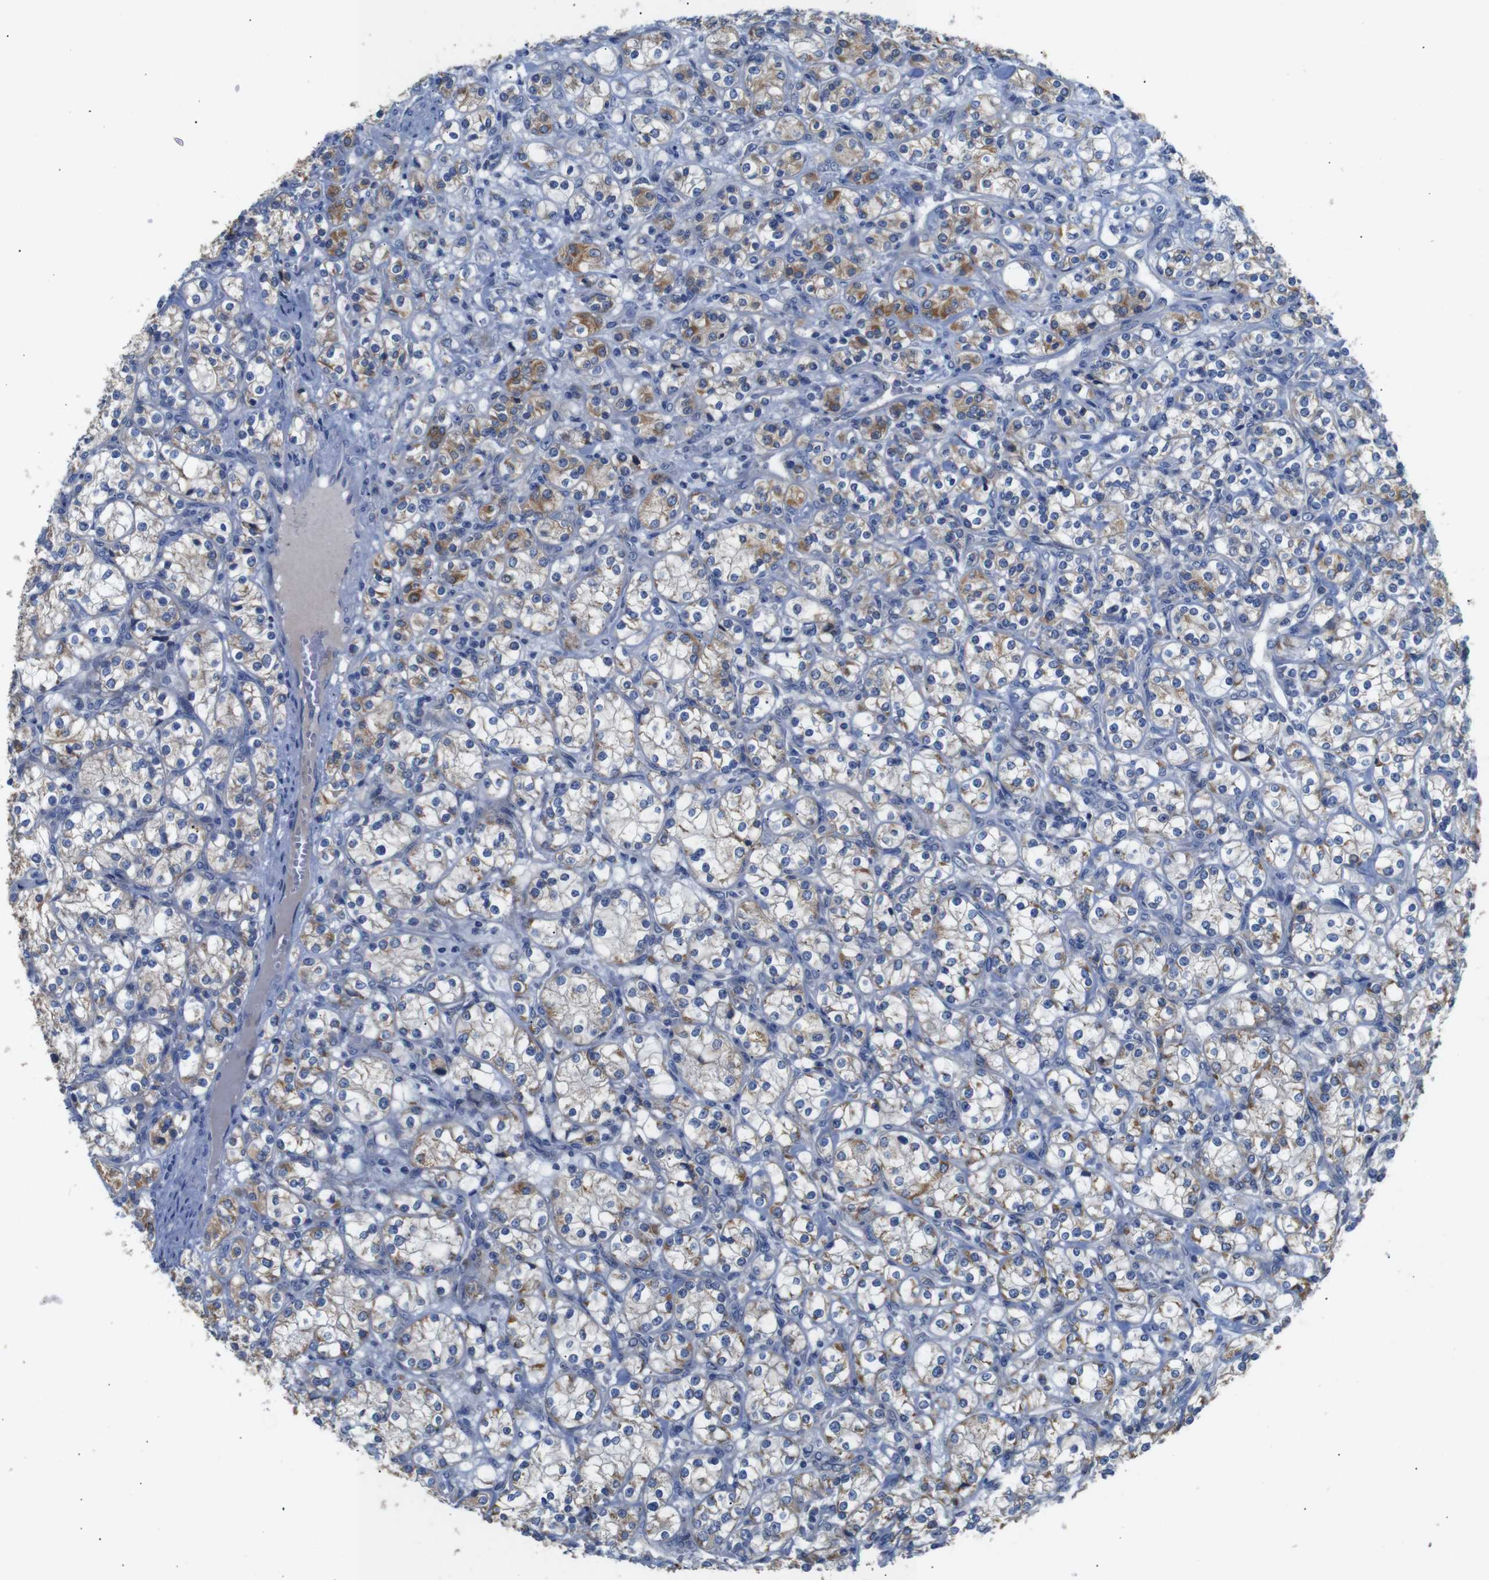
{"staining": {"intensity": "moderate", "quantity": "25%-75%", "location": "cytoplasmic/membranous"}, "tissue": "renal cancer", "cell_type": "Tumor cells", "image_type": "cancer", "snomed": [{"axis": "morphology", "description": "Adenocarcinoma, NOS"}, {"axis": "topography", "description": "Kidney"}], "caption": "Human renal adenocarcinoma stained with a protein marker reveals moderate staining in tumor cells.", "gene": "ALOX15", "patient": {"sex": "male", "age": 77}}